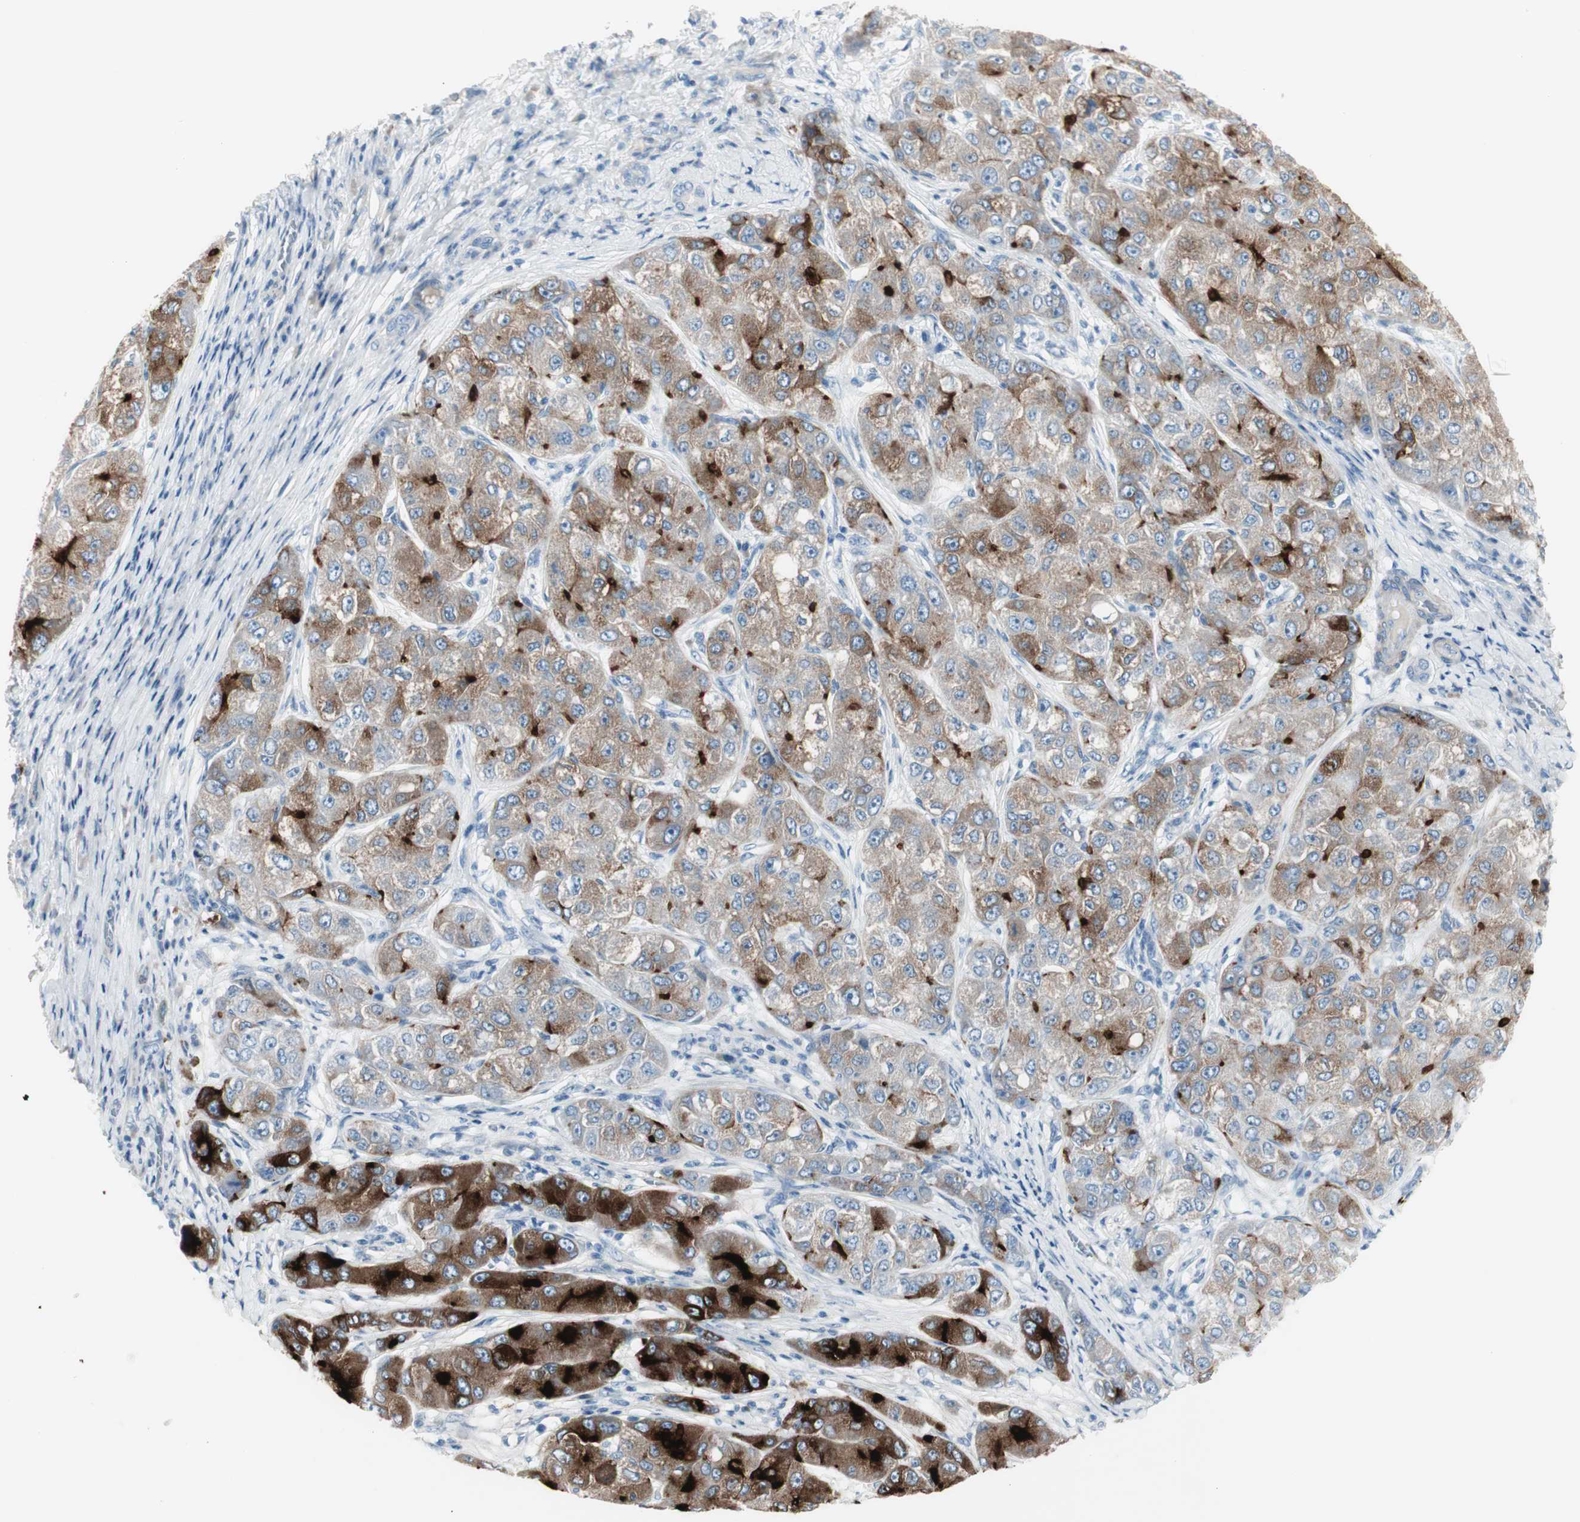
{"staining": {"intensity": "strong", "quantity": "25%-75%", "location": "cytoplasmic/membranous"}, "tissue": "liver cancer", "cell_type": "Tumor cells", "image_type": "cancer", "snomed": [{"axis": "morphology", "description": "Carcinoma, Hepatocellular, NOS"}, {"axis": "topography", "description": "Liver"}], "caption": "Immunohistochemical staining of human hepatocellular carcinoma (liver) demonstrates strong cytoplasmic/membranous protein positivity in about 25%-75% of tumor cells.", "gene": "CDHR5", "patient": {"sex": "male", "age": 80}}